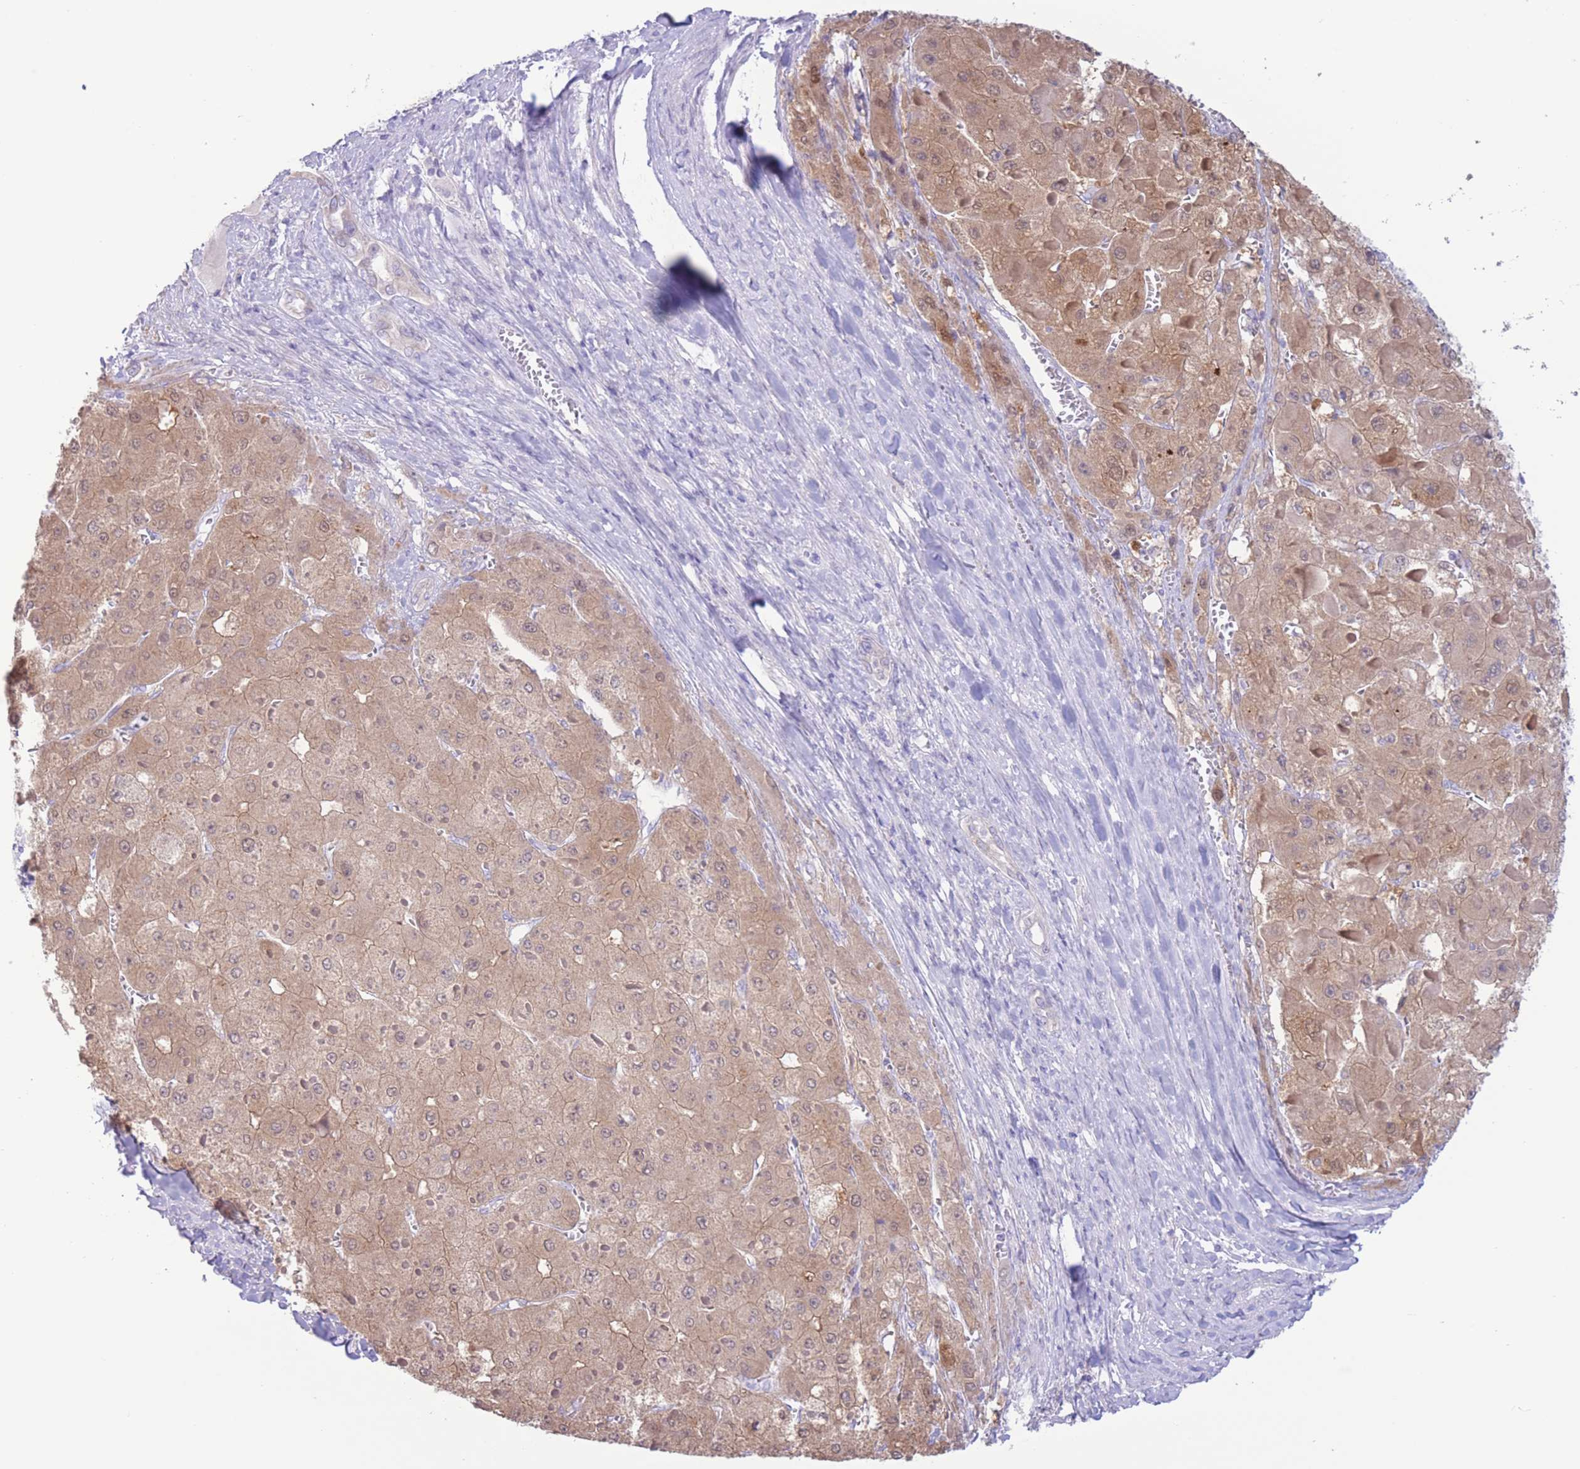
{"staining": {"intensity": "moderate", "quantity": ">75%", "location": "cytoplasmic/membranous"}, "tissue": "liver cancer", "cell_type": "Tumor cells", "image_type": "cancer", "snomed": [{"axis": "morphology", "description": "Carcinoma, Hepatocellular, NOS"}, {"axis": "topography", "description": "Liver"}], "caption": "Liver cancer stained with a protein marker shows moderate staining in tumor cells.", "gene": "FAH", "patient": {"sex": "female", "age": 73}}